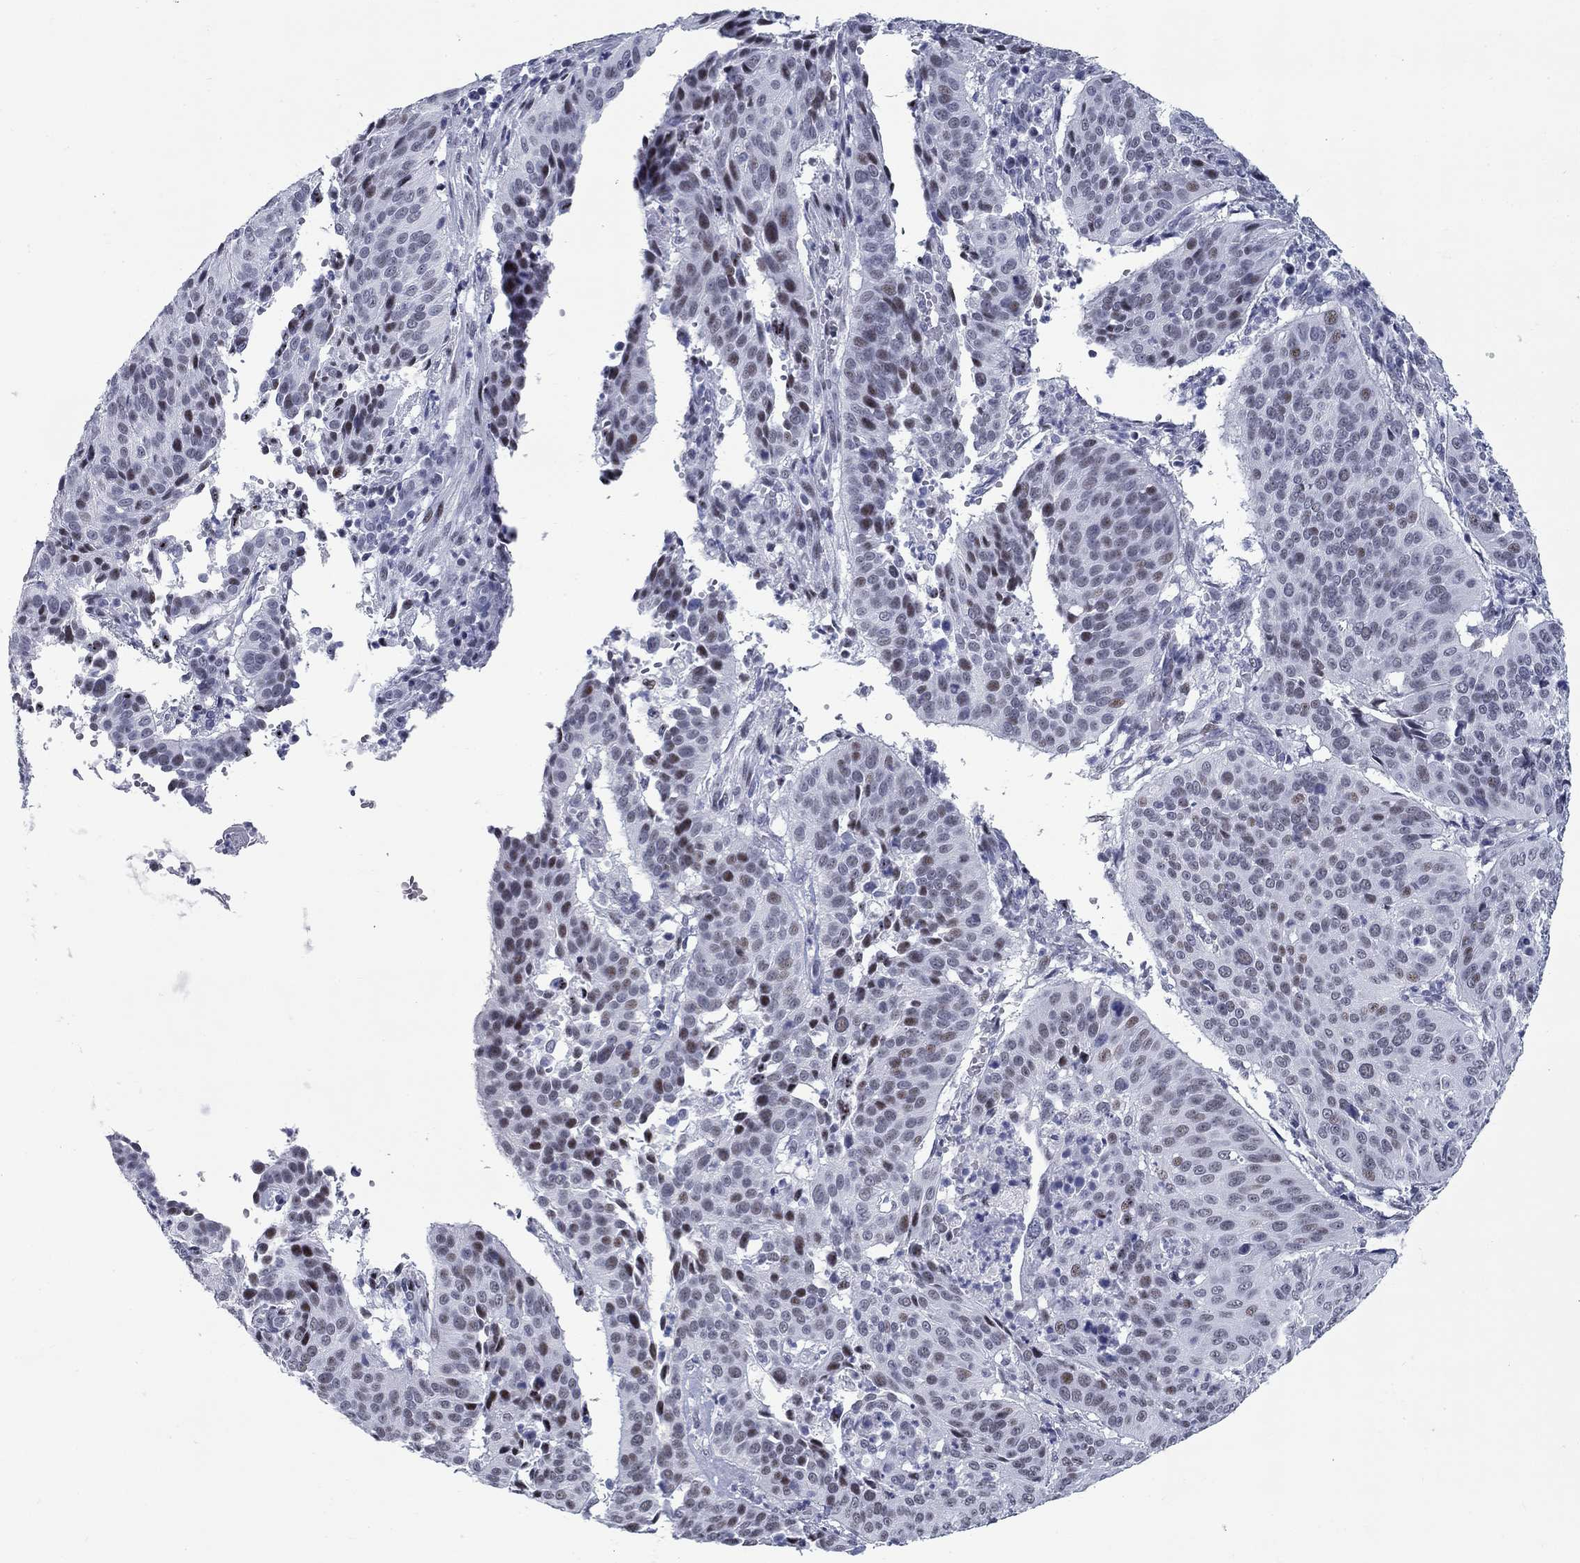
{"staining": {"intensity": "moderate", "quantity": "<25%", "location": "nuclear"}, "tissue": "cervical cancer", "cell_type": "Tumor cells", "image_type": "cancer", "snomed": [{"axis": "morphology", "description": "Normal tissue, NOS"}, {"axis": "morphology", "description": "Squamous cell carcinoma, NOS"}, {"axis": "topography", "description": "Cervix"}], "caption": "Cervical cancer stained with a brown dye shows moderate nuclear positive staining in approximately <25% of tumor cells.", "gene": "ASF1B", "patient": {"sex": "female", "age": 39}}